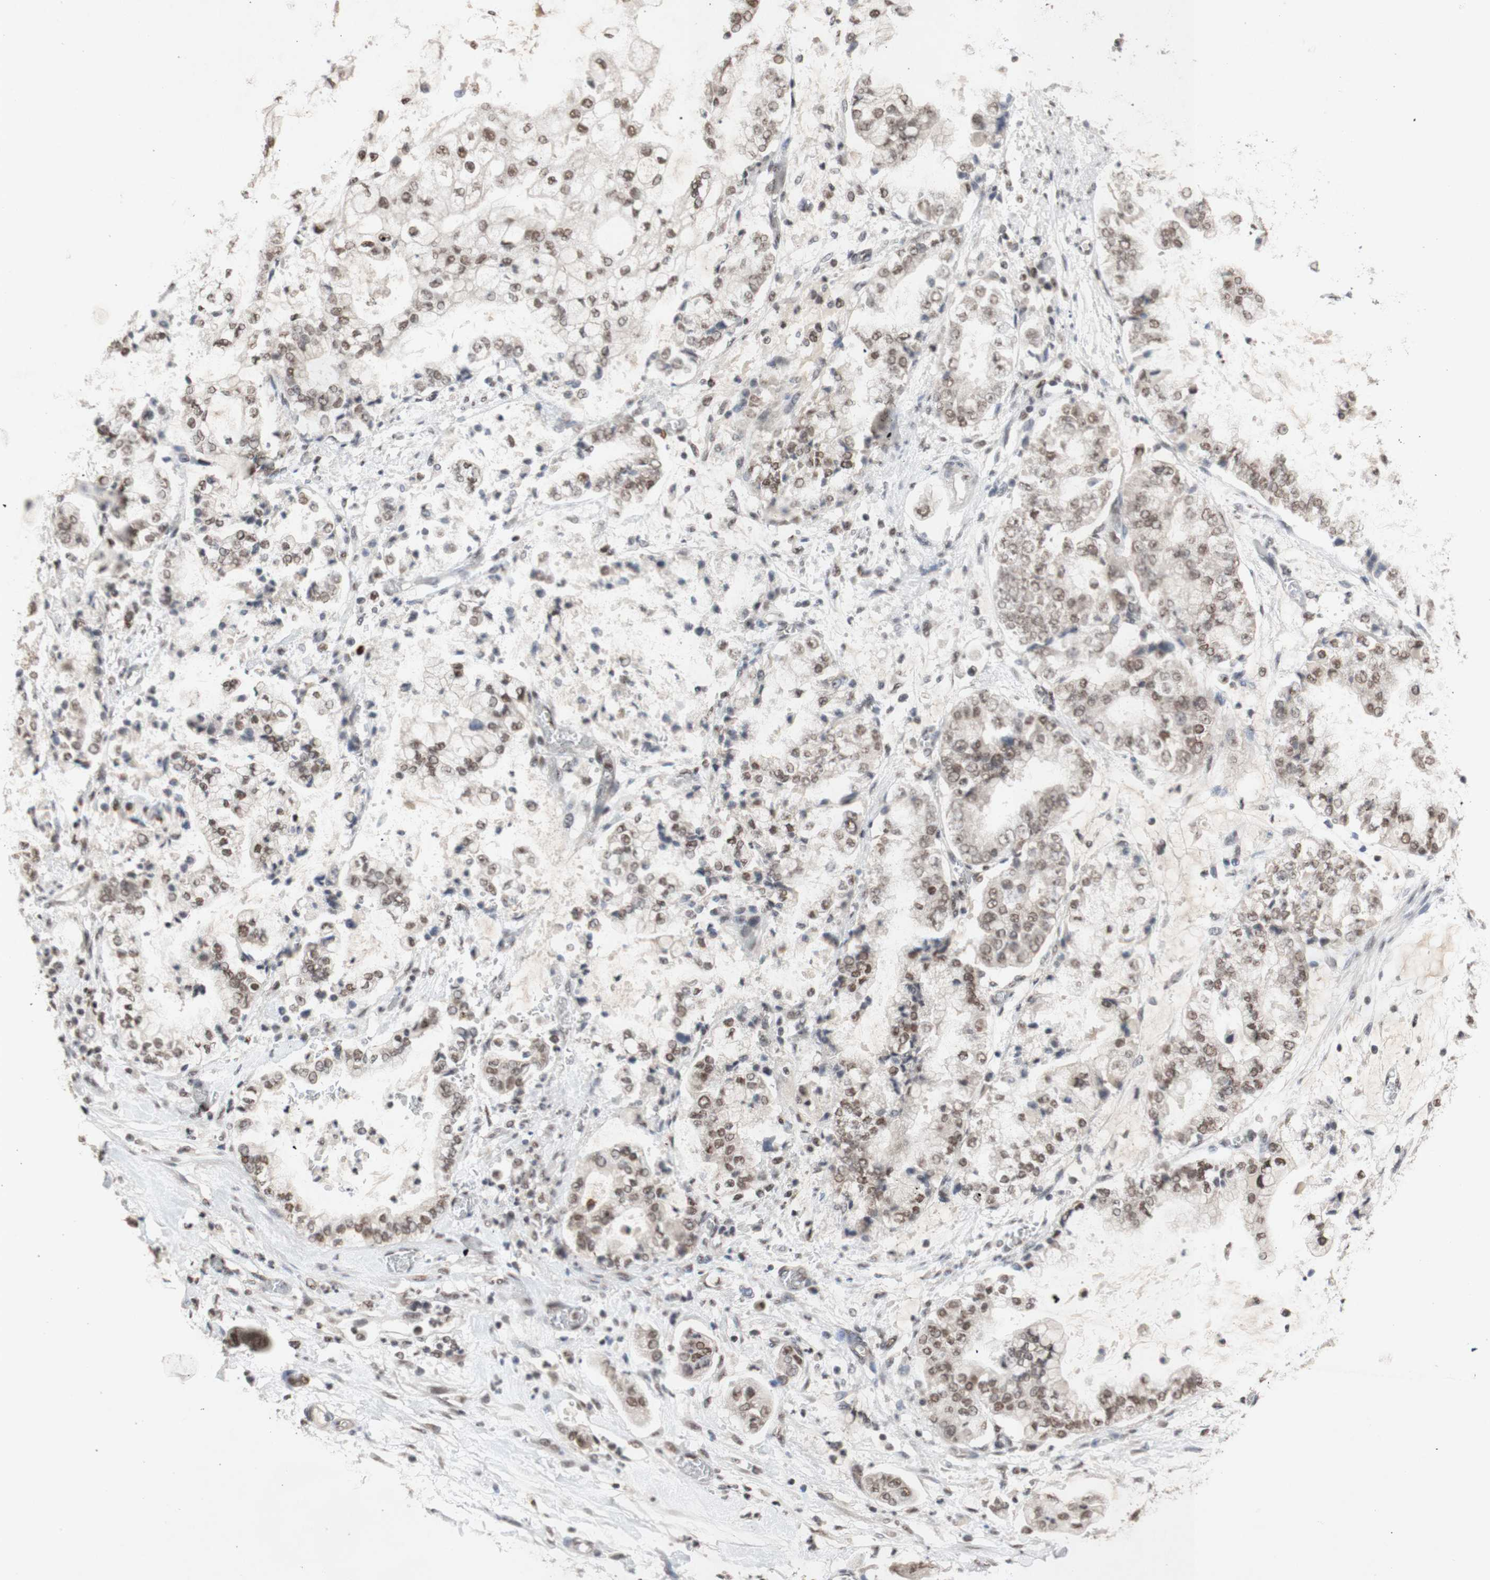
{"staining": {"intensity": "weak", "quantity": ">75%", "location": "nuclear"}, "tissue": "stomach cancer", "cell_type": "Tumor cells", "image_type": "cancer", "snomed": [{"axis": "morphology", "description": "Adenocarcinoma, NOS"}, {"axis": "topography", "description": "Stomach"}], "caption": "Weak nuclear positivity for a protein is present in about >75% of tumor cells of adenocarcinoma (stomach) using immunohistochemistry.", "gene": "SFPQ", "patient": {"sex": "male", "age": 76}}